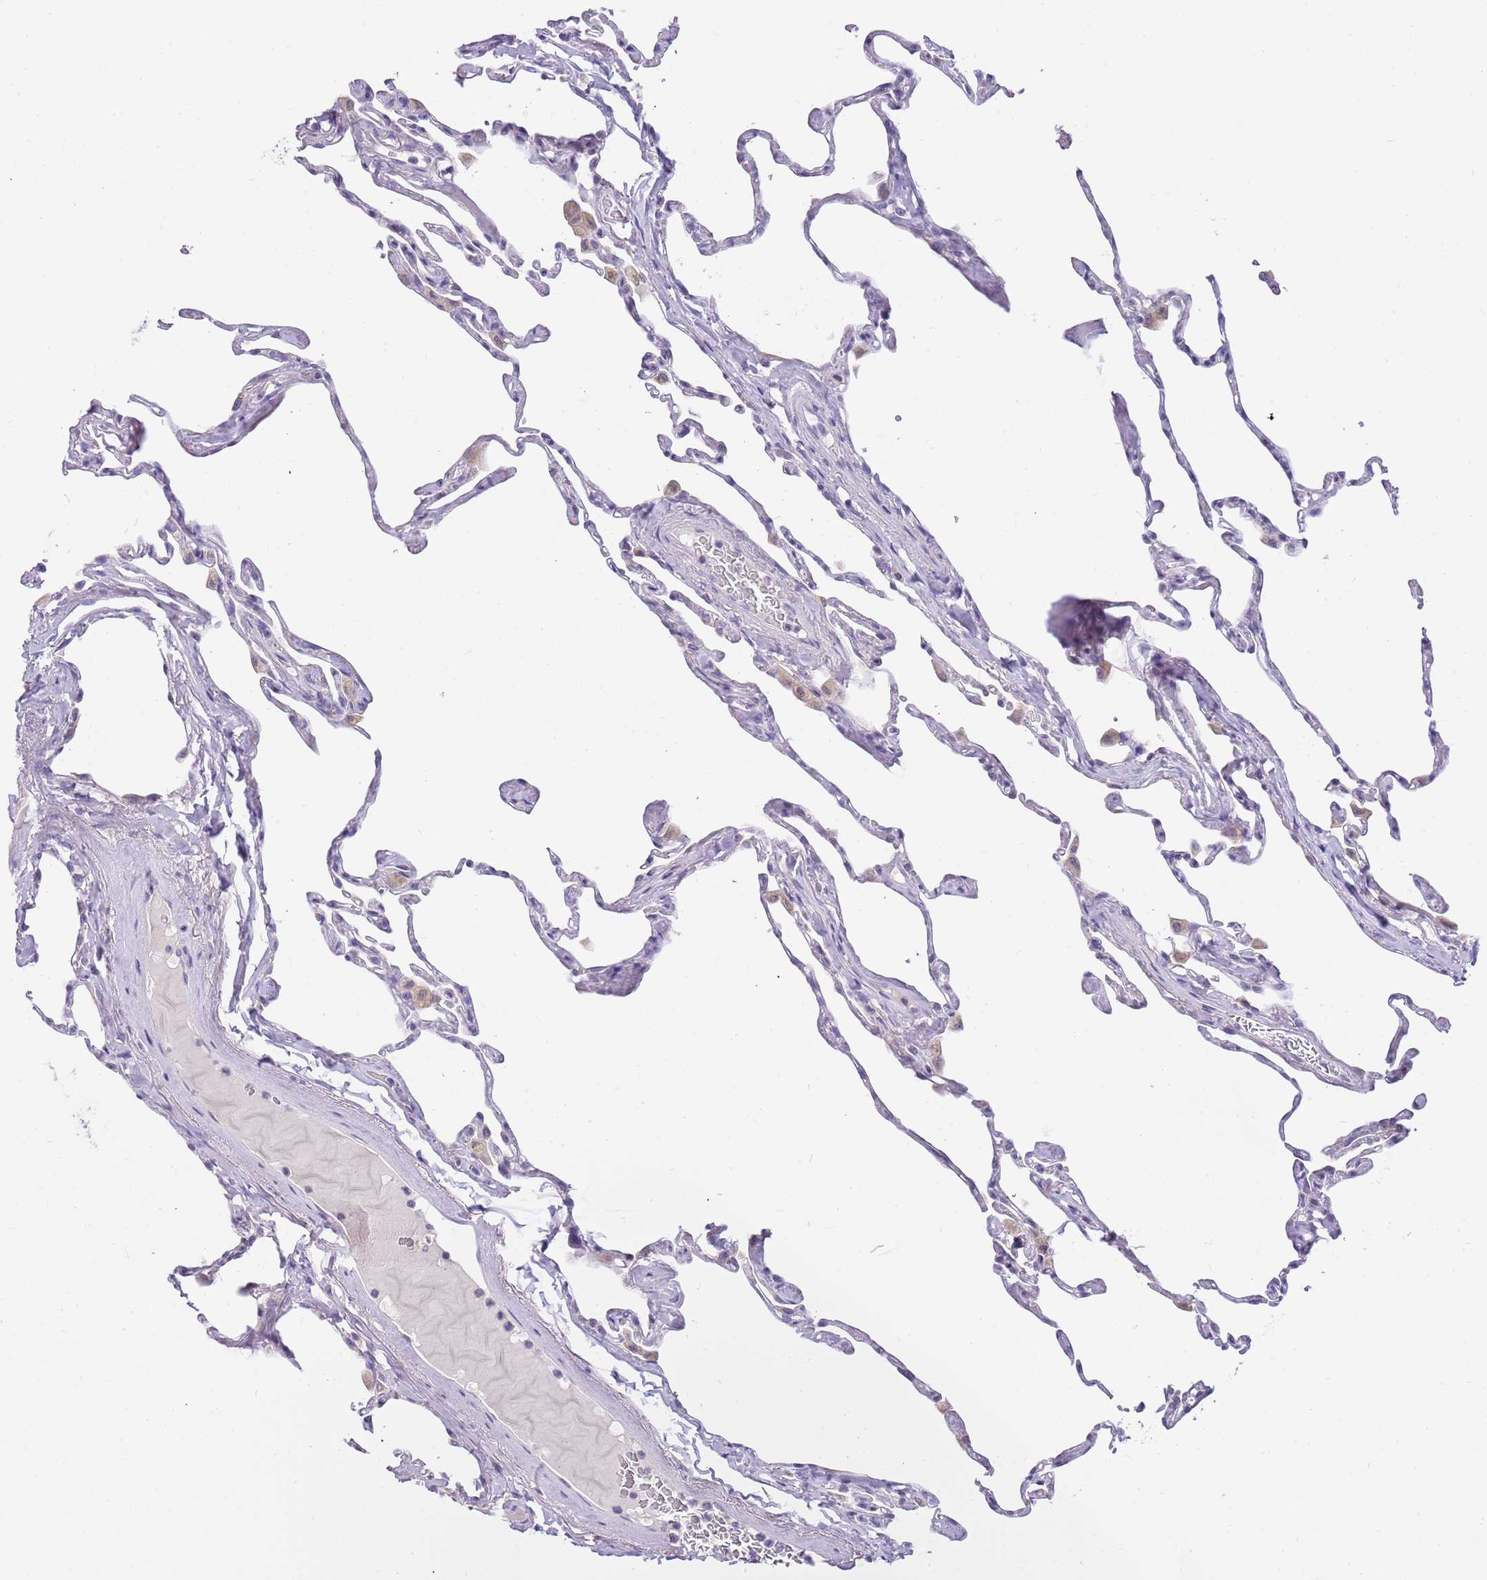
{"staining": {"intensity": "negative", "quantity": "none", "location": "none"}, "tissue": "lung", "cell_type": "Alveolar cells", "image_type": "normal", "snomed": [{"axis": "morphology", "description": "Normal tissue, NOS"}, {"axis": "topography", "description": "Lung"}], "caption": "High magnification brightfield microscopy of unremarkable lung stained with DAB (brown) and counterstained with hematoxylin (blue): alveolar cells show no significant expression. The staining is performed using DAB (3,3'-diaminobenzidine) brown chromogen with nuclei counter-stained in using hematoxylin.", "gene": "DNAJA3", "patient": {"sex": "male", "age": 65}}